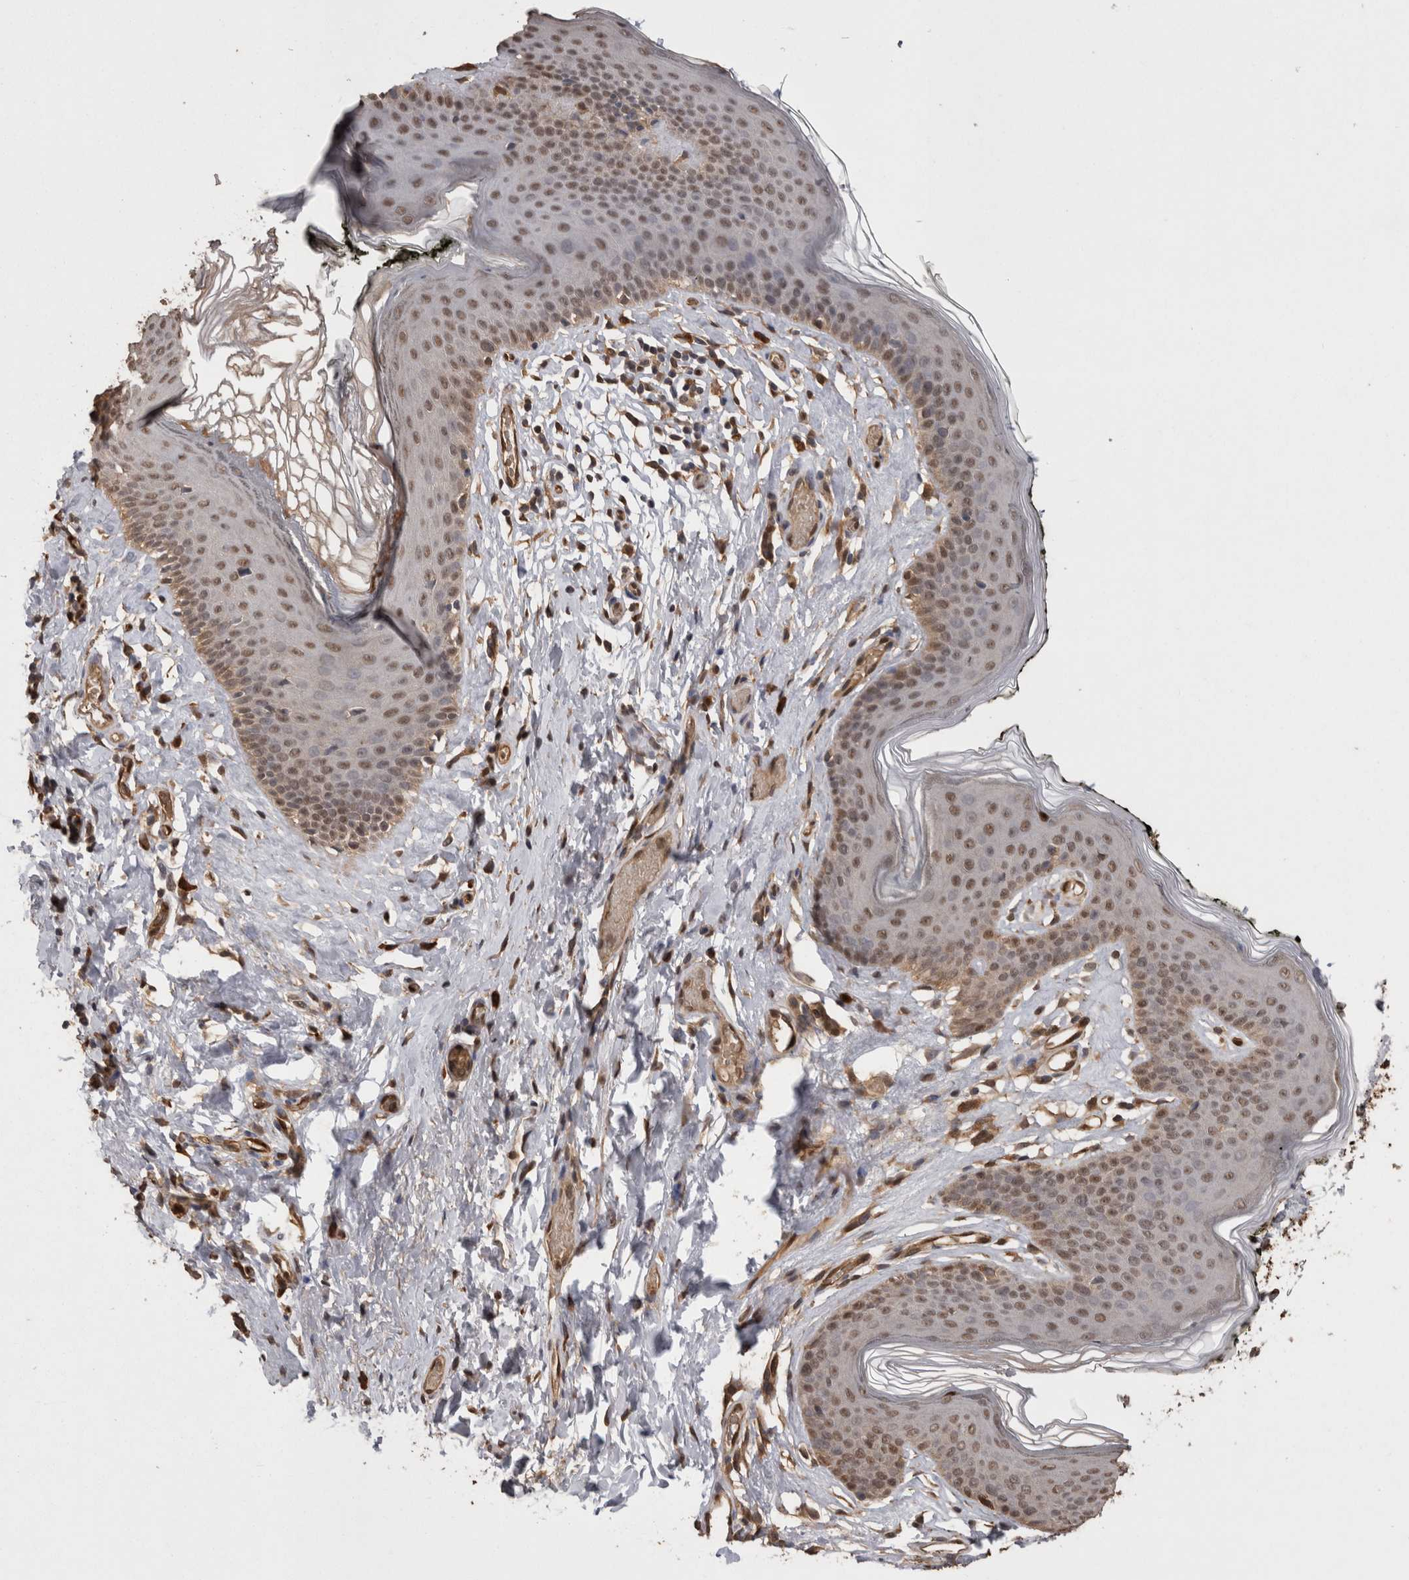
{"staining": {"intensity": "weak", "quantity": ">75%", "location": "nuclear"}, "tissue": "skin", "cell_type": "Epidermal cells", "image_type": "normal", "snomed": [{"axis": "morphology", "description": "Normal tissue, NOS"}, {"axis": "morphology", "description": "Inflammation, NOS"}, {"axis": "topography", "description": "Vulva"}], "caption": "Epidermal cells reveal low levels of weak nuclear staining in approximately >75% of cells in unremarkable skin.", "gene": "LXN", "patient": {"sex": "female", "age": 84}}